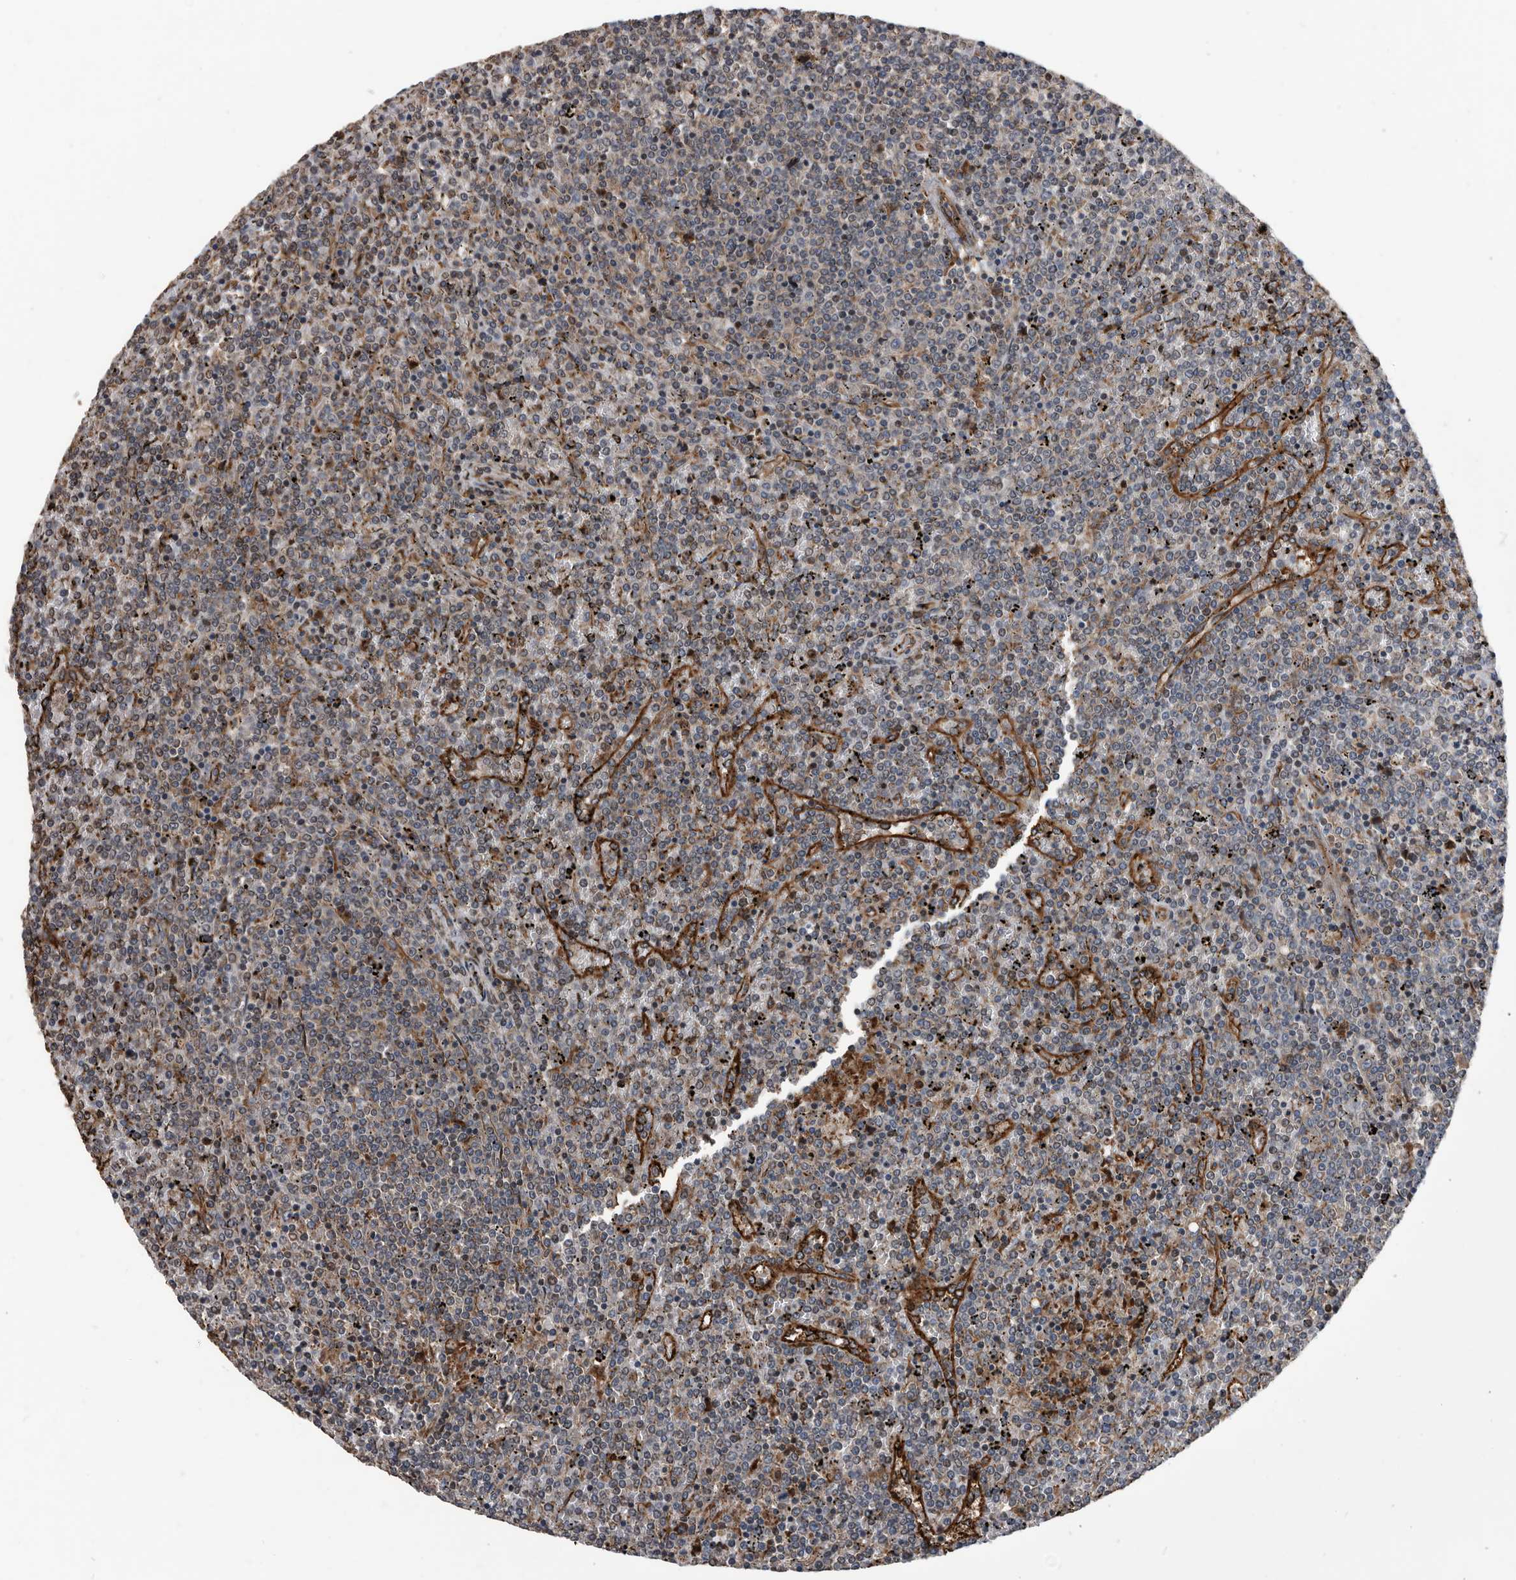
{"staining": {"intensity": "negative", "quantity": "none", "location": "none"}, "tissue": "lymphoma", "cell_type": "Tumor cells", "image_type": "cancer", "snomed": [{"axis": "morphology", "description": "Malignant lymphoma, non-Hodgkin's type, Low grade"}, {"axis": "topography", "description": "Spleen"}], "caption": "A high-resolution photomicrograph shows immunohistochemistry (IHC) staining of lymphoma, which displays no significant staining in tumor cells. (DAB (3,3'-diaminobenzidine) immunohistochemistry with hematoxylin counter stain).", "gene": "SERINC2", "patient": {"sex": "female", "age": 19}}